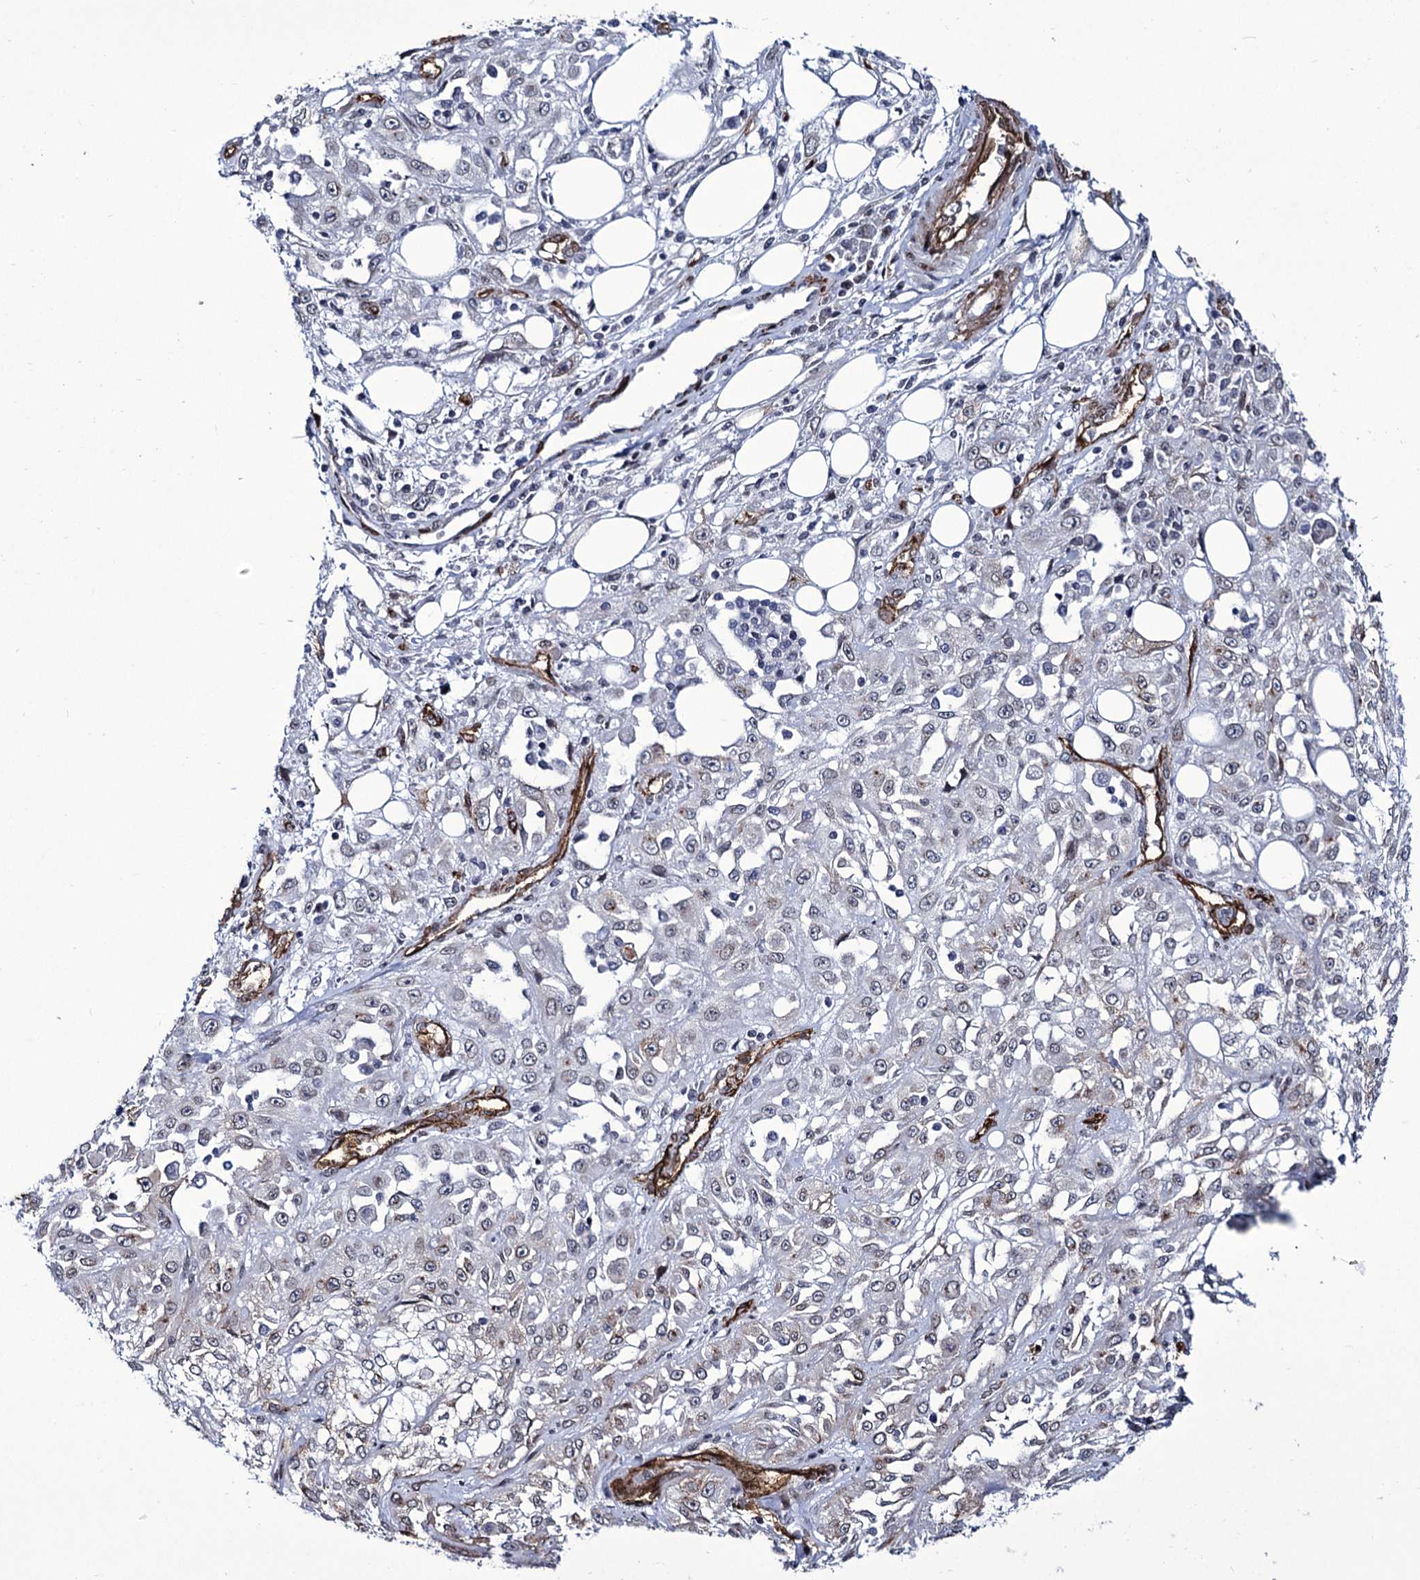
{"staining": {"intensity": "negative", "quantity": "none", "location": "none"}, "tissue": "skin cancer", "cell_type": "Tumor cells", "image_type": "cancer", "snomed": [{"axis": "morphology", "description": "Squamous cell carcinoma, NOS"}, {"axis": "morphology", "description": "Squamous cell carcinoma, metastatic, NOS"}, {"axis": "topography", "description": "Skin"}, {"axis": "topography", "description": "Lymph node"}], "caption": "DAB immunohistochemical staining of human metastatic squamous cell carcinoma (skin) reveals no significant staining in tumor cells.", "gene": "ZC3H12C", "patient": {"sex": "male", "age": 75}}